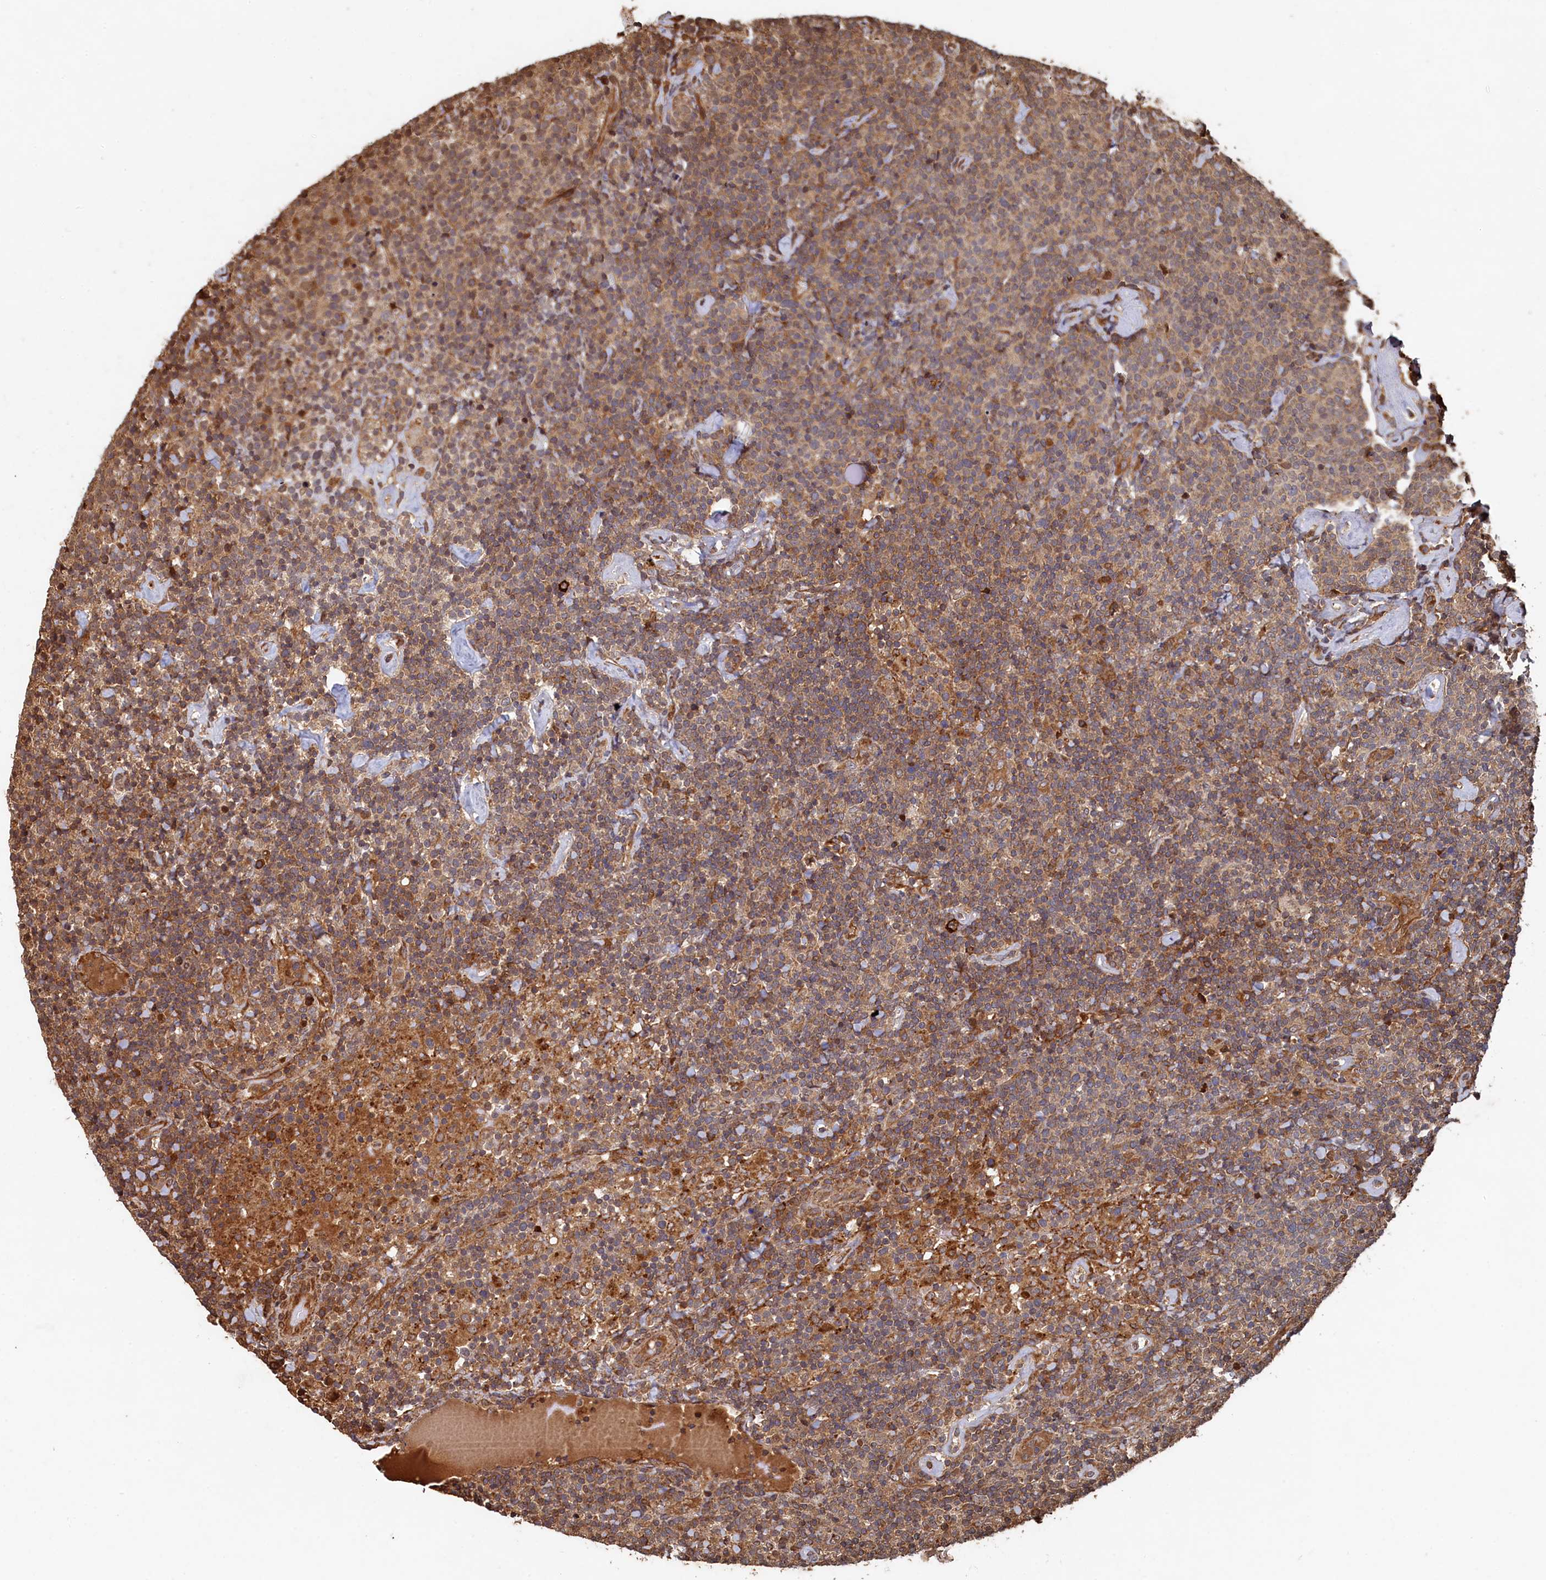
{"staining": {"intensity": "moderate", "quantity": ">75%", "location": "cytoplasmic/membranous"}, "tissue": "lymphoma", "cell_type": "Tumor cells", "image_type": "cancer", "snomed": [{"axis": "morphology", "description": "Malignant lymphoma, non-Hodgkin's type, High grade"}, {"axis": "topography", "description": "Lymph node"}], "caption": "Brown immunohistochemical staining in human lymphoma exhibits moderate cytoplasmic/membranous expression in approximately >75% of tumor cells.", "gene": "PIGN", "patient": {"sex": "male", "age": 61}}